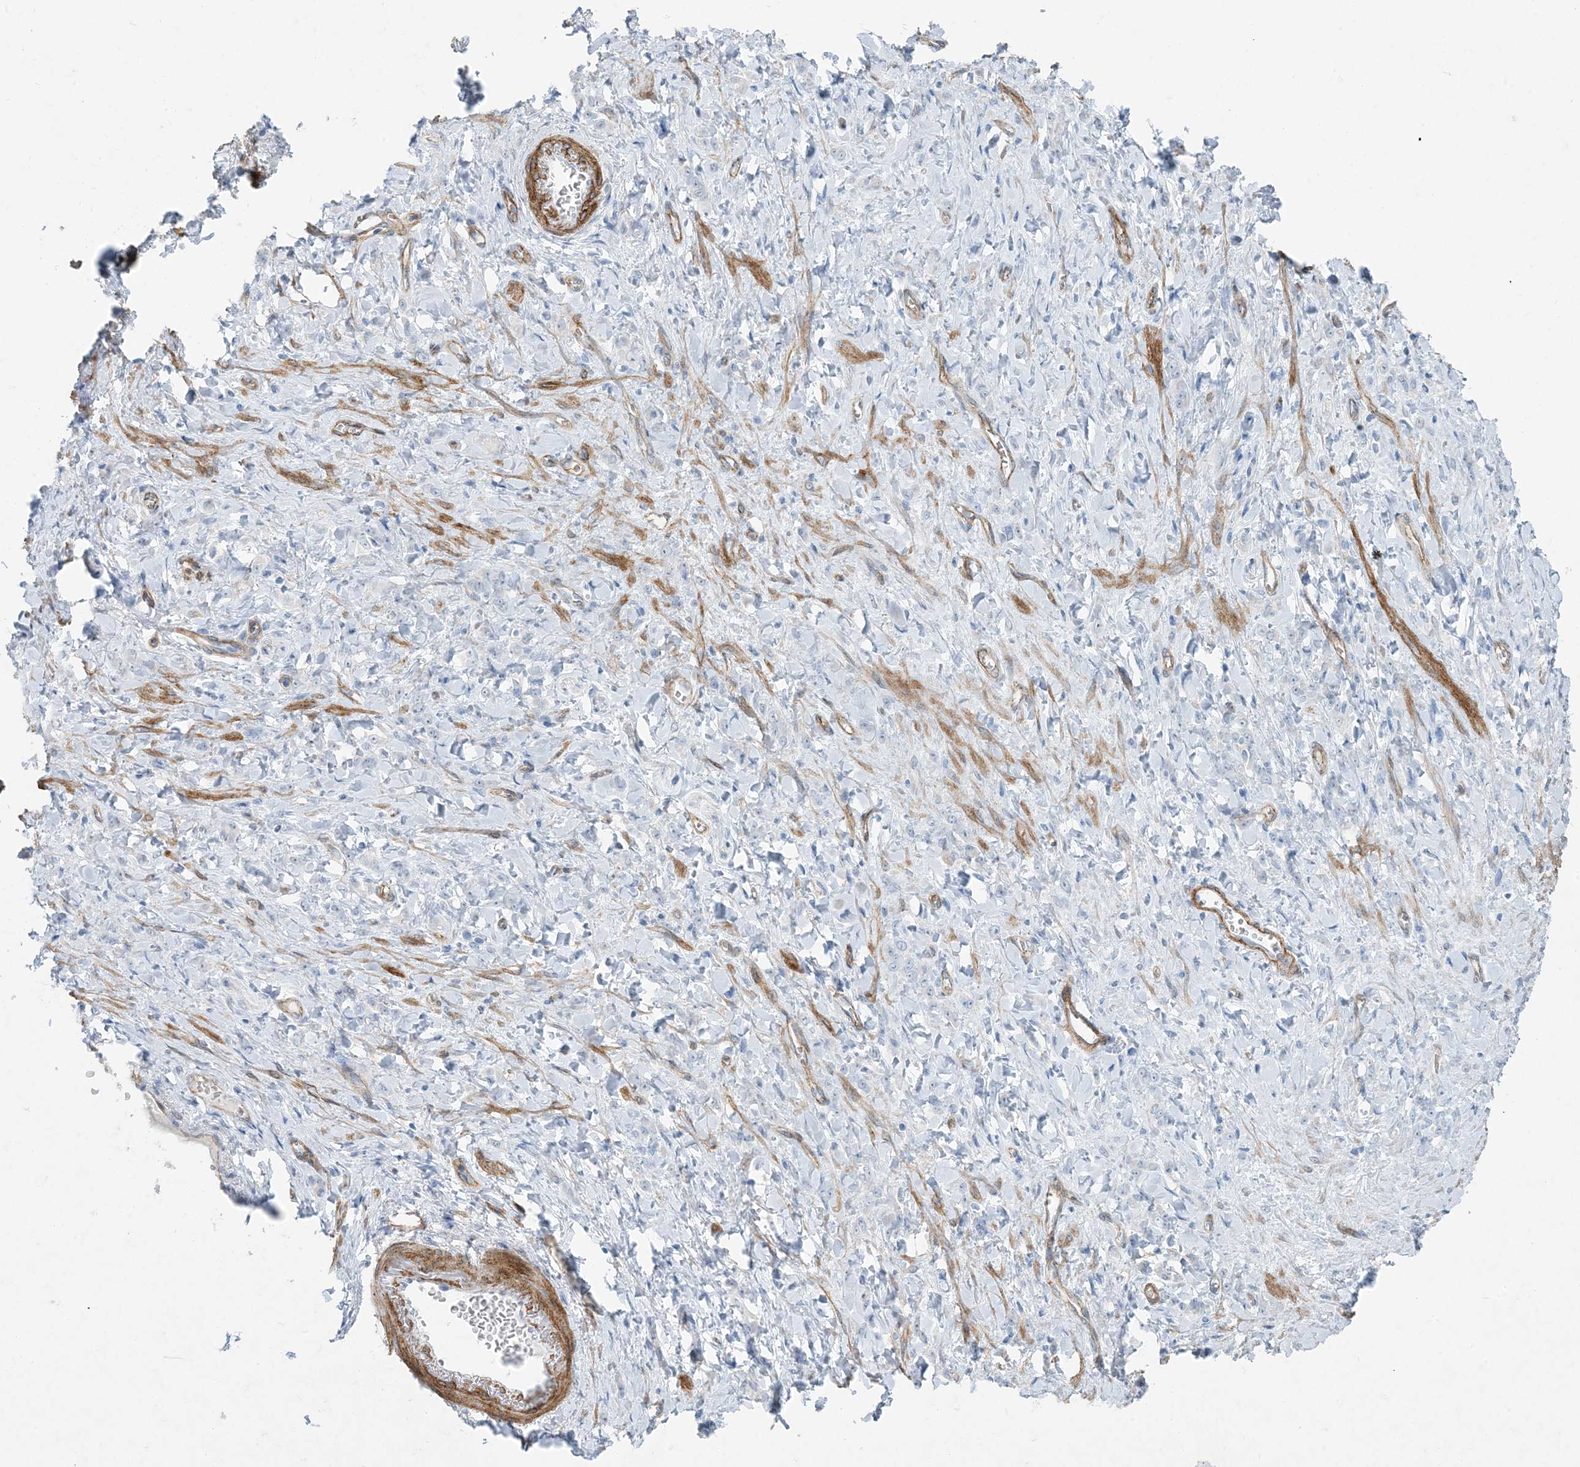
{"staining": {"intensity": "negative", "quantity": "none", "location": "none"}, "tissue": "stomach cancer", "cell_type": "Tumor cells", "image_type": "cancer", "snomed": [{"axis": "morphology", "description": "Normal tissue, NOS"}, {"axis": "morphology", "description": "Adenocarcinoma, NOS"}, {"axis": "topography", "description": "Stomach"}], "caption": "An immunohistochemistry image of stomach cancer (adenocarcinoma) is shown. There is no staining in tumor cells of stomach cancer (adenocarcinoma).", "gene": "PGM5", "patient": {"sex": "male", "age": 82}}